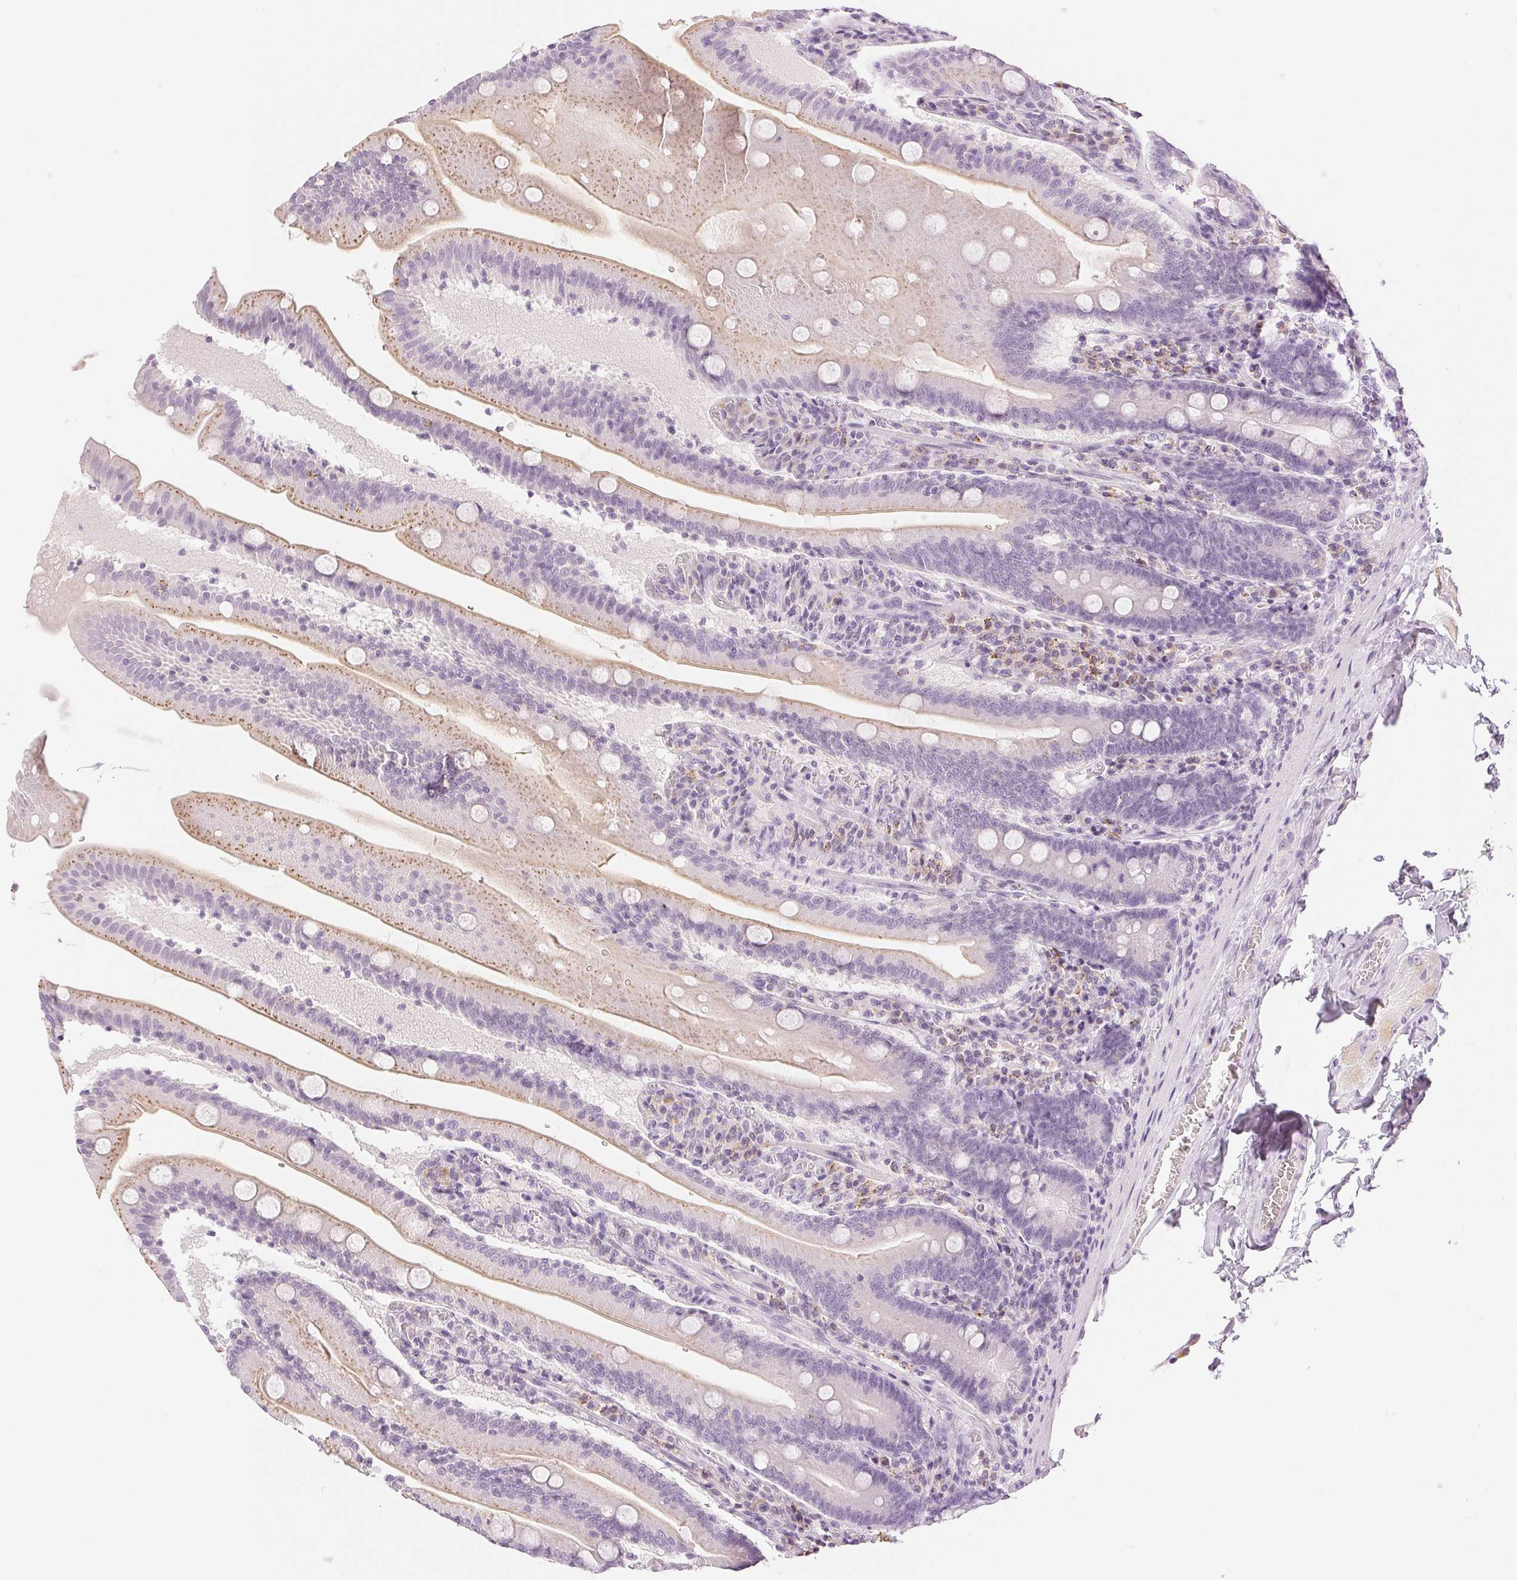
{"staining": {"intensity": "weak", "quantity": "25%-75%", "location": "cytoplasmic/membranous"}, "tissue": "small intestine", "cell_type": "Glandular cells", "image_type": "normal", "snomed": [{"axis": "morphology", "description": "Normal tissue, NOS"}, {"axis": "topography", "description": "Small intestine"}], "caption": "This photomicrograph shows immunohistochemistry (IHC) staining of normal human small intestine, with low weak cytoplasmic/membranous expression in approximately 25%-75% of glandular cells.", "gene": "SLC5A2", "patient": {"sex": "male", "age": 37}}